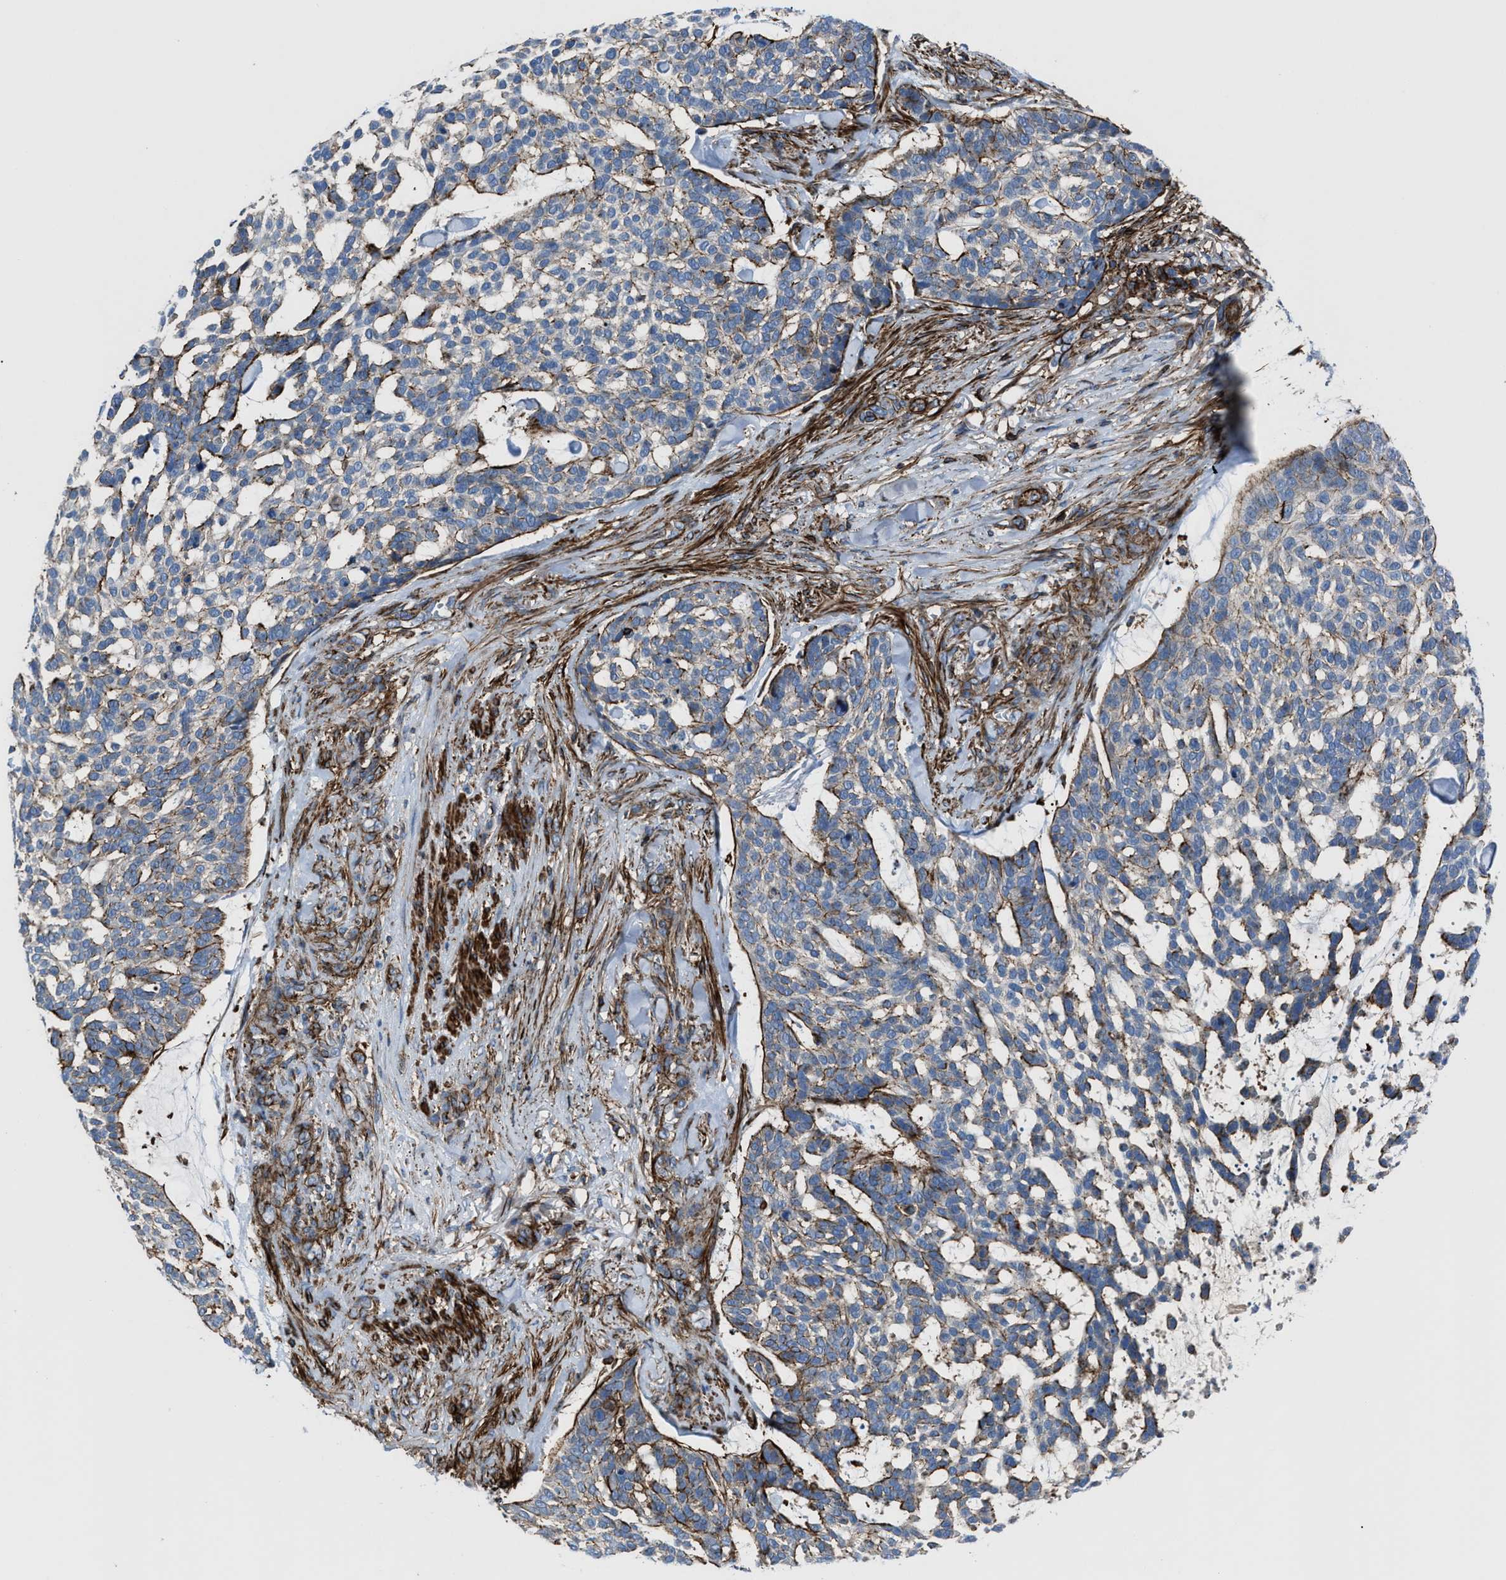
{"staining": {"intensity": "moderate", "quantity": "25%-75%", "location": "cytoplasmic/membranous"}, "tissue": "skin cancer", "cell_type": "Tumor cells", "image_type": "cancer", "snomed": [{"axis": "morphology", "description": "Basal cell carcinoma"}, {"axis": "topography", "description": "Skin"}], "caption": "Immunohistochemical staining of human basal cell carcinoma (skin) exhibits medium levels of moderate cytoplasmic/membranous staining in approximately 25%-75% of tumor cells.", "gene": "AGPAT2", "patient": {"sex": "female", "age": 64}}